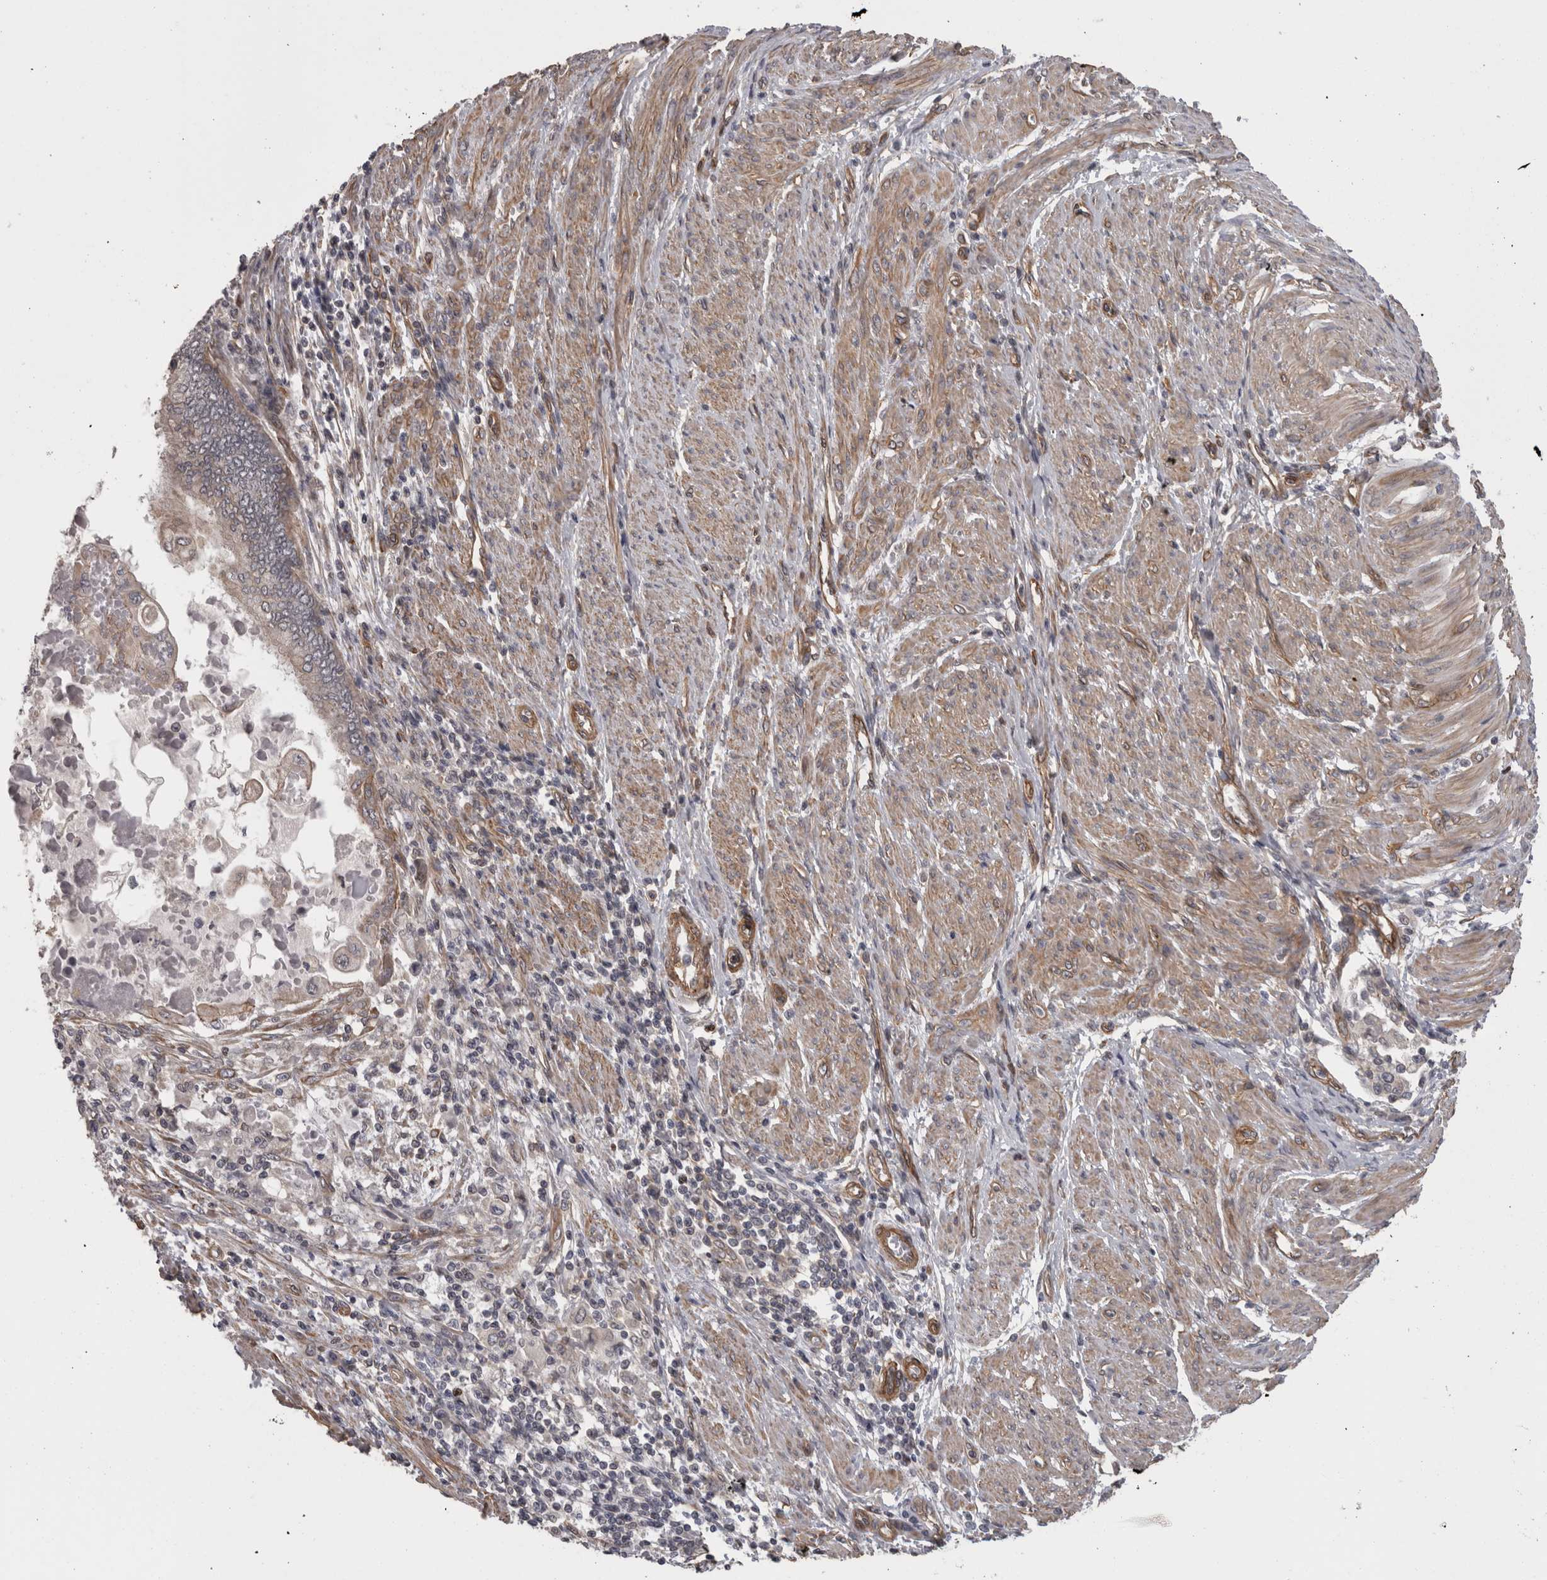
{"staining": {"intensity": "negative", "quantity": "none", "location": "none"}, "tissue": "endometrial cancer", "cell_type": "Tumor cells", "image_type": "cancer", "snomed": [{"axis": "morphology", "description": "Adenocarcinoma, NOS"}, {"axis": "topography", "description": "Uterus"}, {"axis": "topography", "description": "Endometrium"}], "caption": "An immunohistochemistry photomicrograph of adenocarcinoma (endometrial) is shown. There is no staining in tumor cells of adenocarcinoma (endometrial). (Stains: DAB (3,3'-diaminobenzidine) immunohistochemistry with hematoxylin counter stain, Microscopy: brightfield microscopy at high magnification).", "gene": "RMDN1", "patient": {"sex": "female", "age": 70}}